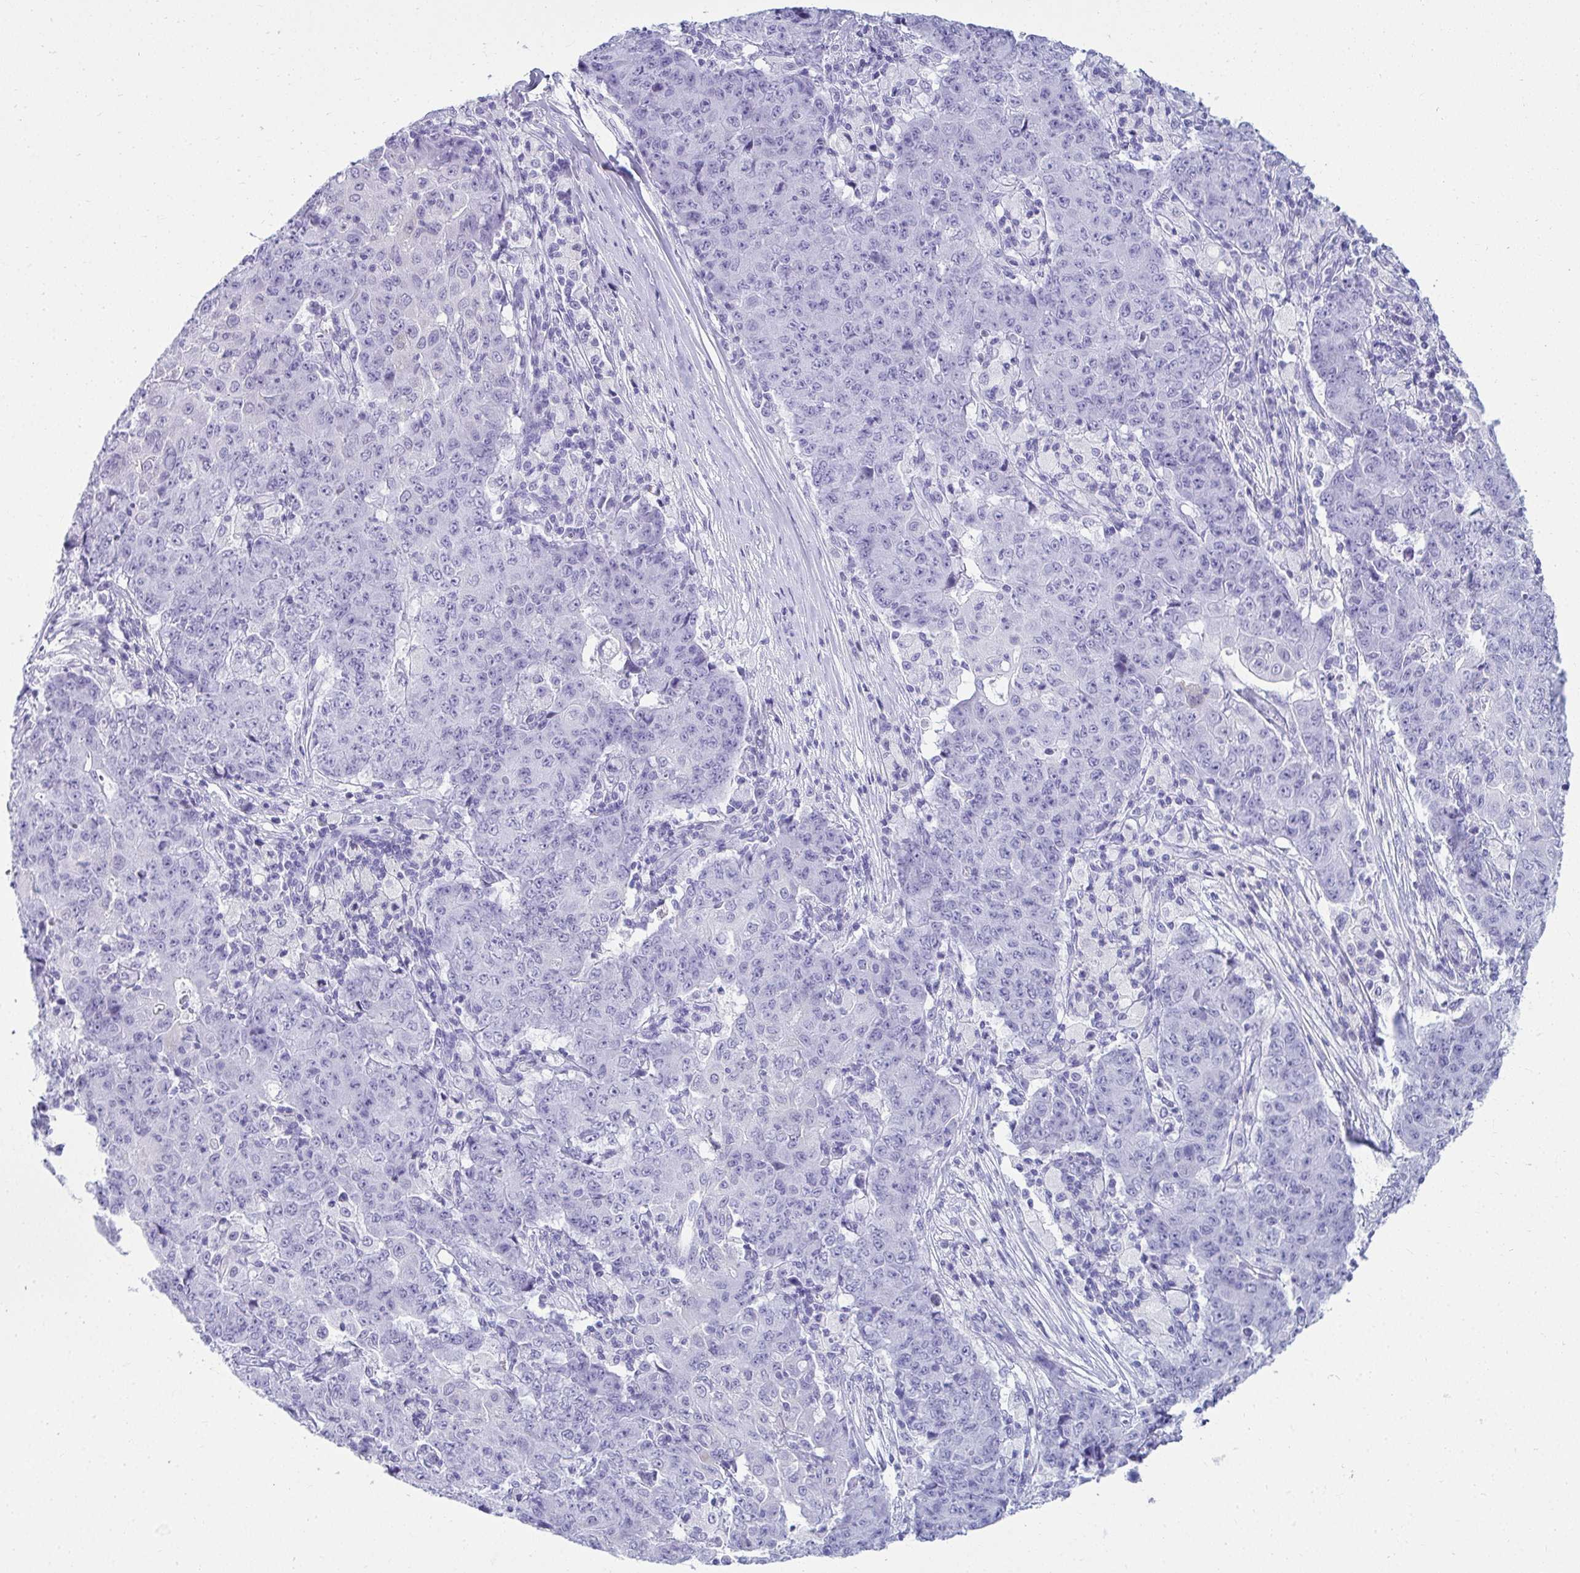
{"staining": {"intensity": "negative", "quantity": "none", "location": "none"}, "tissue": "ovarian cancer", "cell_type": "Tumor cells", "image_type": "cancer", "snomed": [{"axis": "morphology", "description": "Carcinoma, endometroid"}, {"axis": "topography", "description": "Ovary"}], "caption": "This is a histopathology image of immunohistochemistry (IHC) staining of ovarian cancer, which shows no expression in tumor cells.", "gene": "CLGN", "patient": {"sex": "female", "age": 42}}